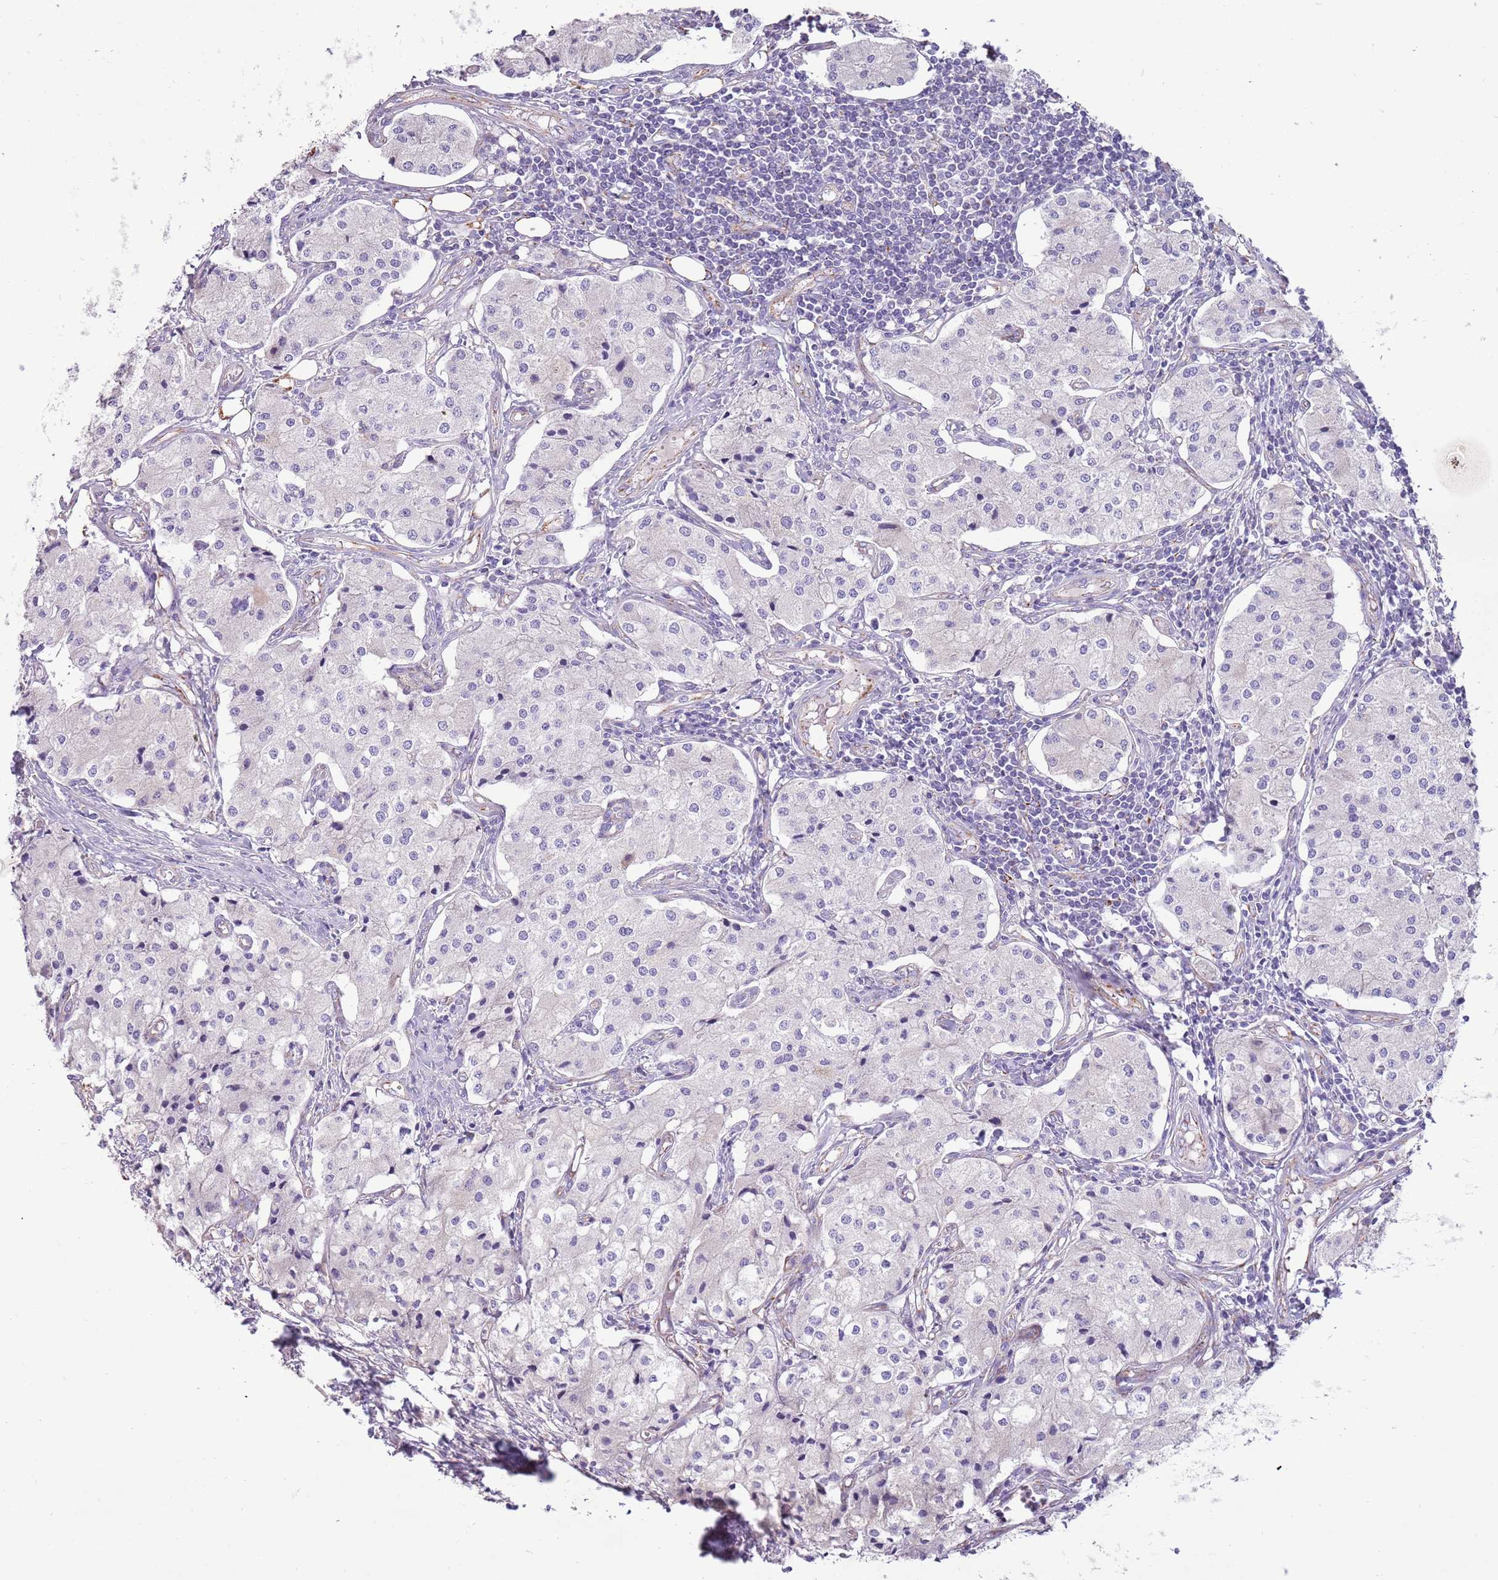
{"staining": {"intensity": "negative", "quantity": "none", "location": "none"}, "tissue": "carcinoid", "cell_type": "Tumor cells", "image_type": "cancer", "snomed": [{"axis": "morphology", "description": "Carcinoid, malignant, NOS"}, {"axis": "topography", "description": "Colon"}], "caption": "Tumor cells show no significant positivity in carcinoid.", "gene": "RNF222", "patient": {"sex": "female", "age": 52}}